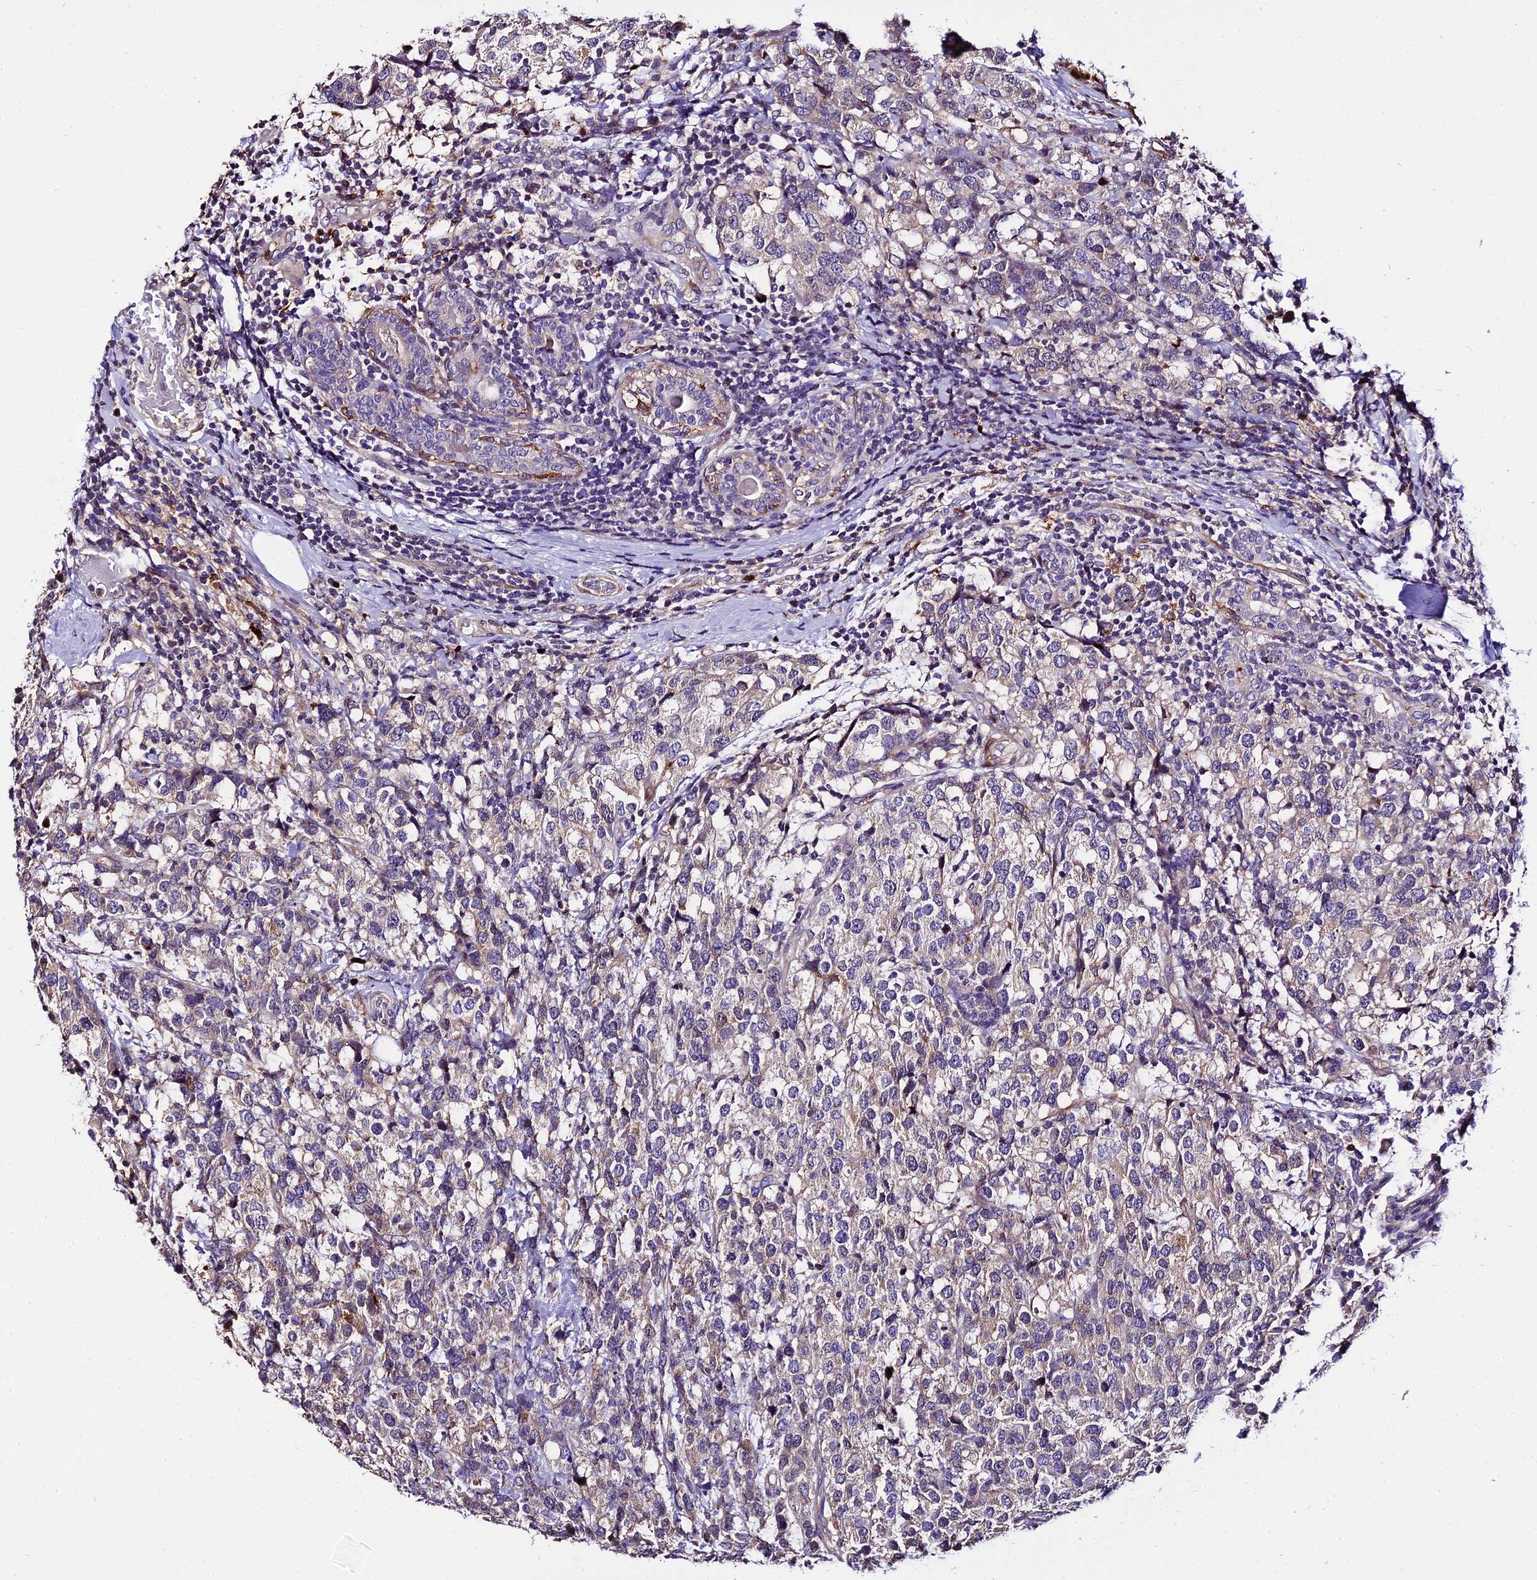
{"staining": {"intensity": "moderate", "quantity": "<25%", "location": "cytoplasmic/membranous"}, "tissue": "breast cancer", "cell_type": "Tumor cells", "image_type": "cancer", "snomed": [{"axis": "morphology", "description": "Lobular carcinoma"}, {"axis": "topography", "description": "Breast"}], "caption": "IHC (DAB (3,3'-diaminobenzidine)) staining of human breast cancer (lobular carcinoma) shows moderate cytoplasmic/membranous protein positivity in about <25% of tumor cells.", "gene": "MAP3K7CL", "patient": {"sex": "female", "age": 59}}